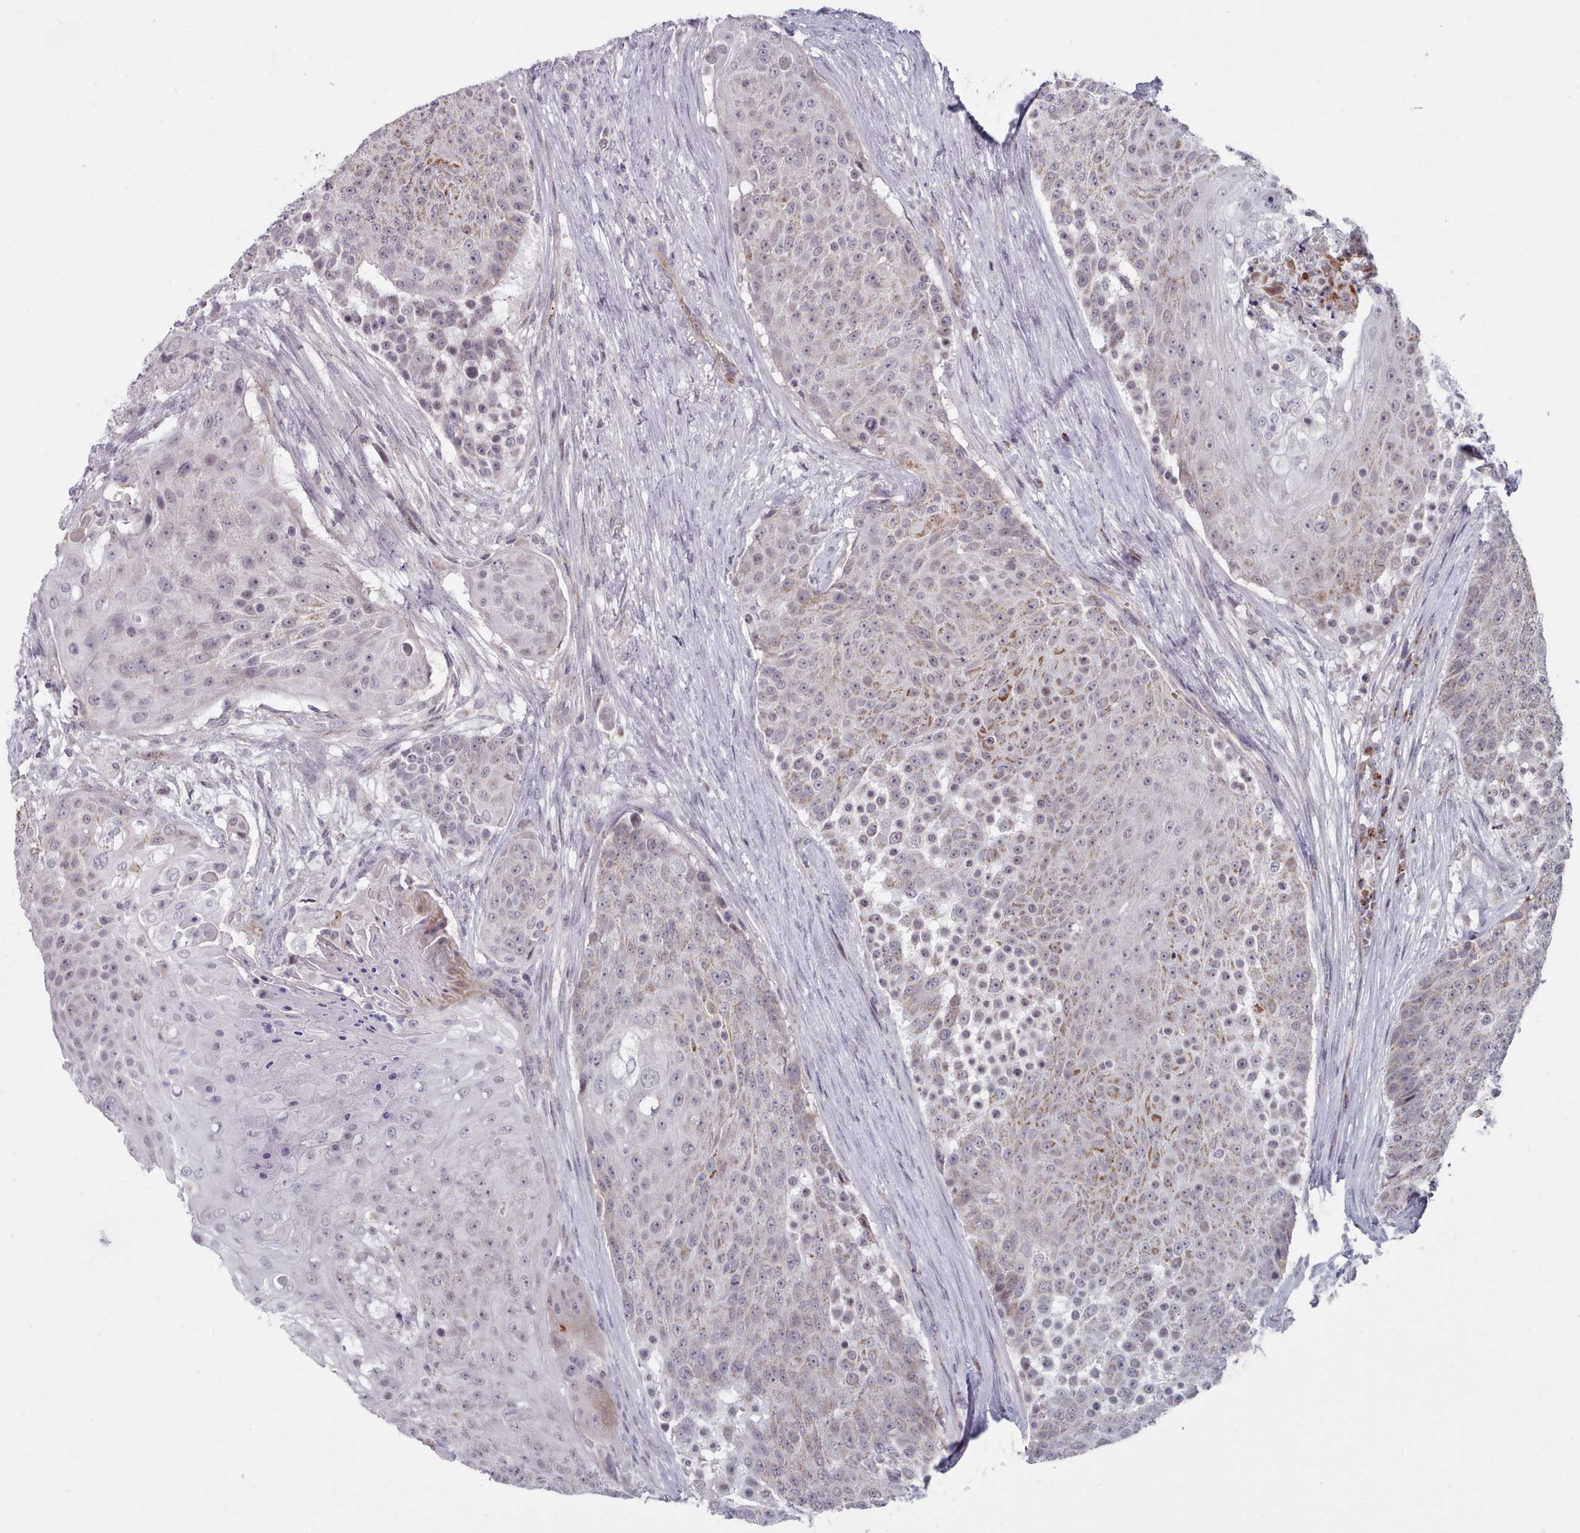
{"staining": {"intensity": "moderate", "quantity": "25%-75%", "location": "cytoplasmic/membranous"}, "tissue": "urothelial cancer", "cell_type": "Tumor cells", "image_type": "cancer", "snomed": [{"axis": "morphology", "description": "Urothelial carcinoma, High grade"}, {"axis": "topography", "description": "Urinary bladder"}], "caption": "Brown immunohistochemical staining in urothelial cancer reveals moderate cytoplasmic/membranous expression in about 25%-75% of tumor cells.", "gene": "TRARG1", "patient": {"sex": "female", "age": 63}}